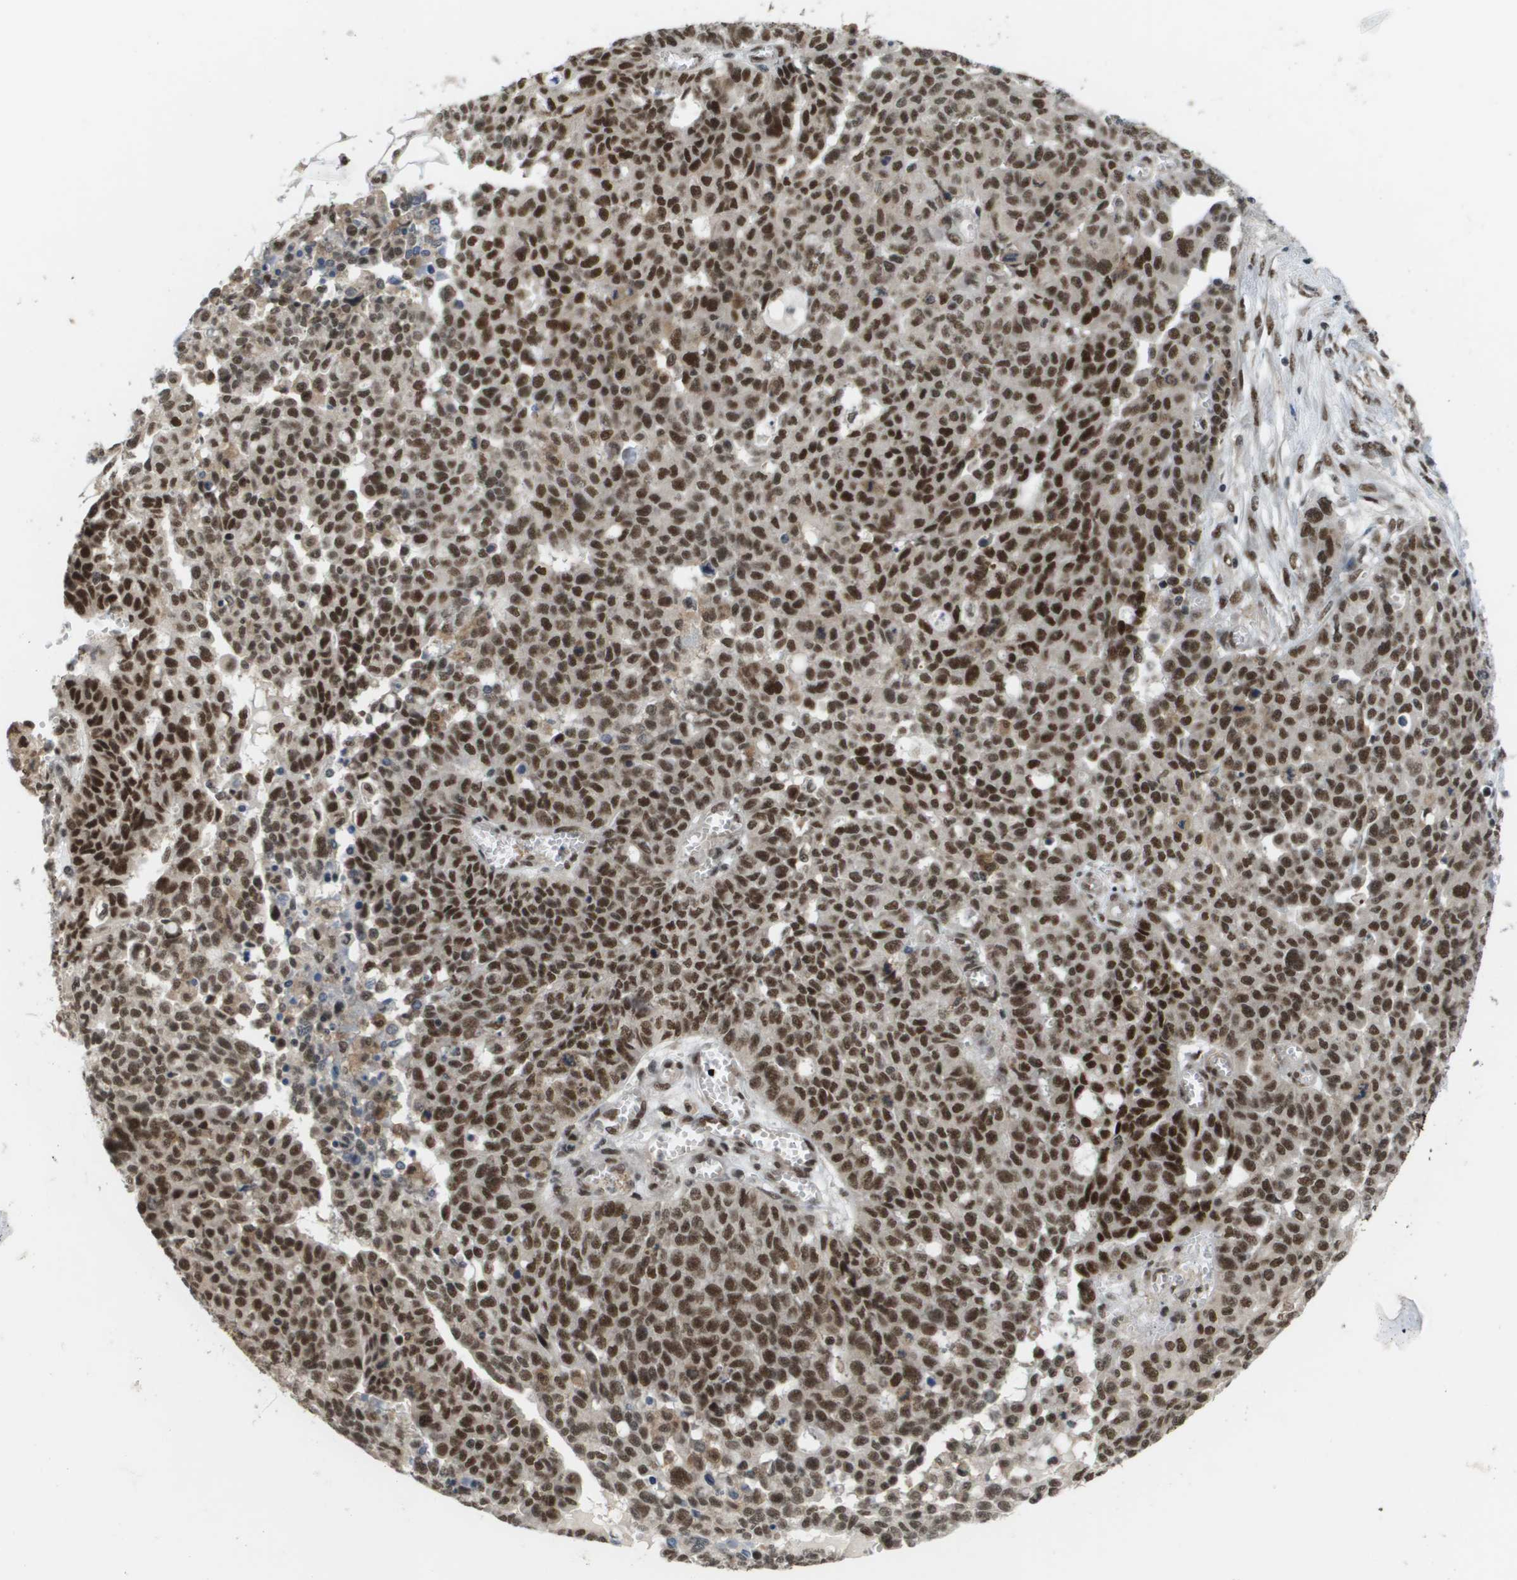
{"staining": {"intensity": "strong", "quantity": ">75%", "location": "nuclear"}, "tissue": "ovarian cancer", "cell_type": "Tumor cells", "image_type": "cancer", "snomed": [{"axis": "morphology", "description": "Cystadenocarcinoma, serous, NOS"}, {"axis": "topography", "description": "Ovary"}], "caption": "This is an image of immunohistochemistry staining of ovarian cancer (serous cystadenocarcinoma), which shows strong positivity in the nuclear of tumor cells.", "gene": "PRCC", "patient": {"sex": "female", "age": 56}}